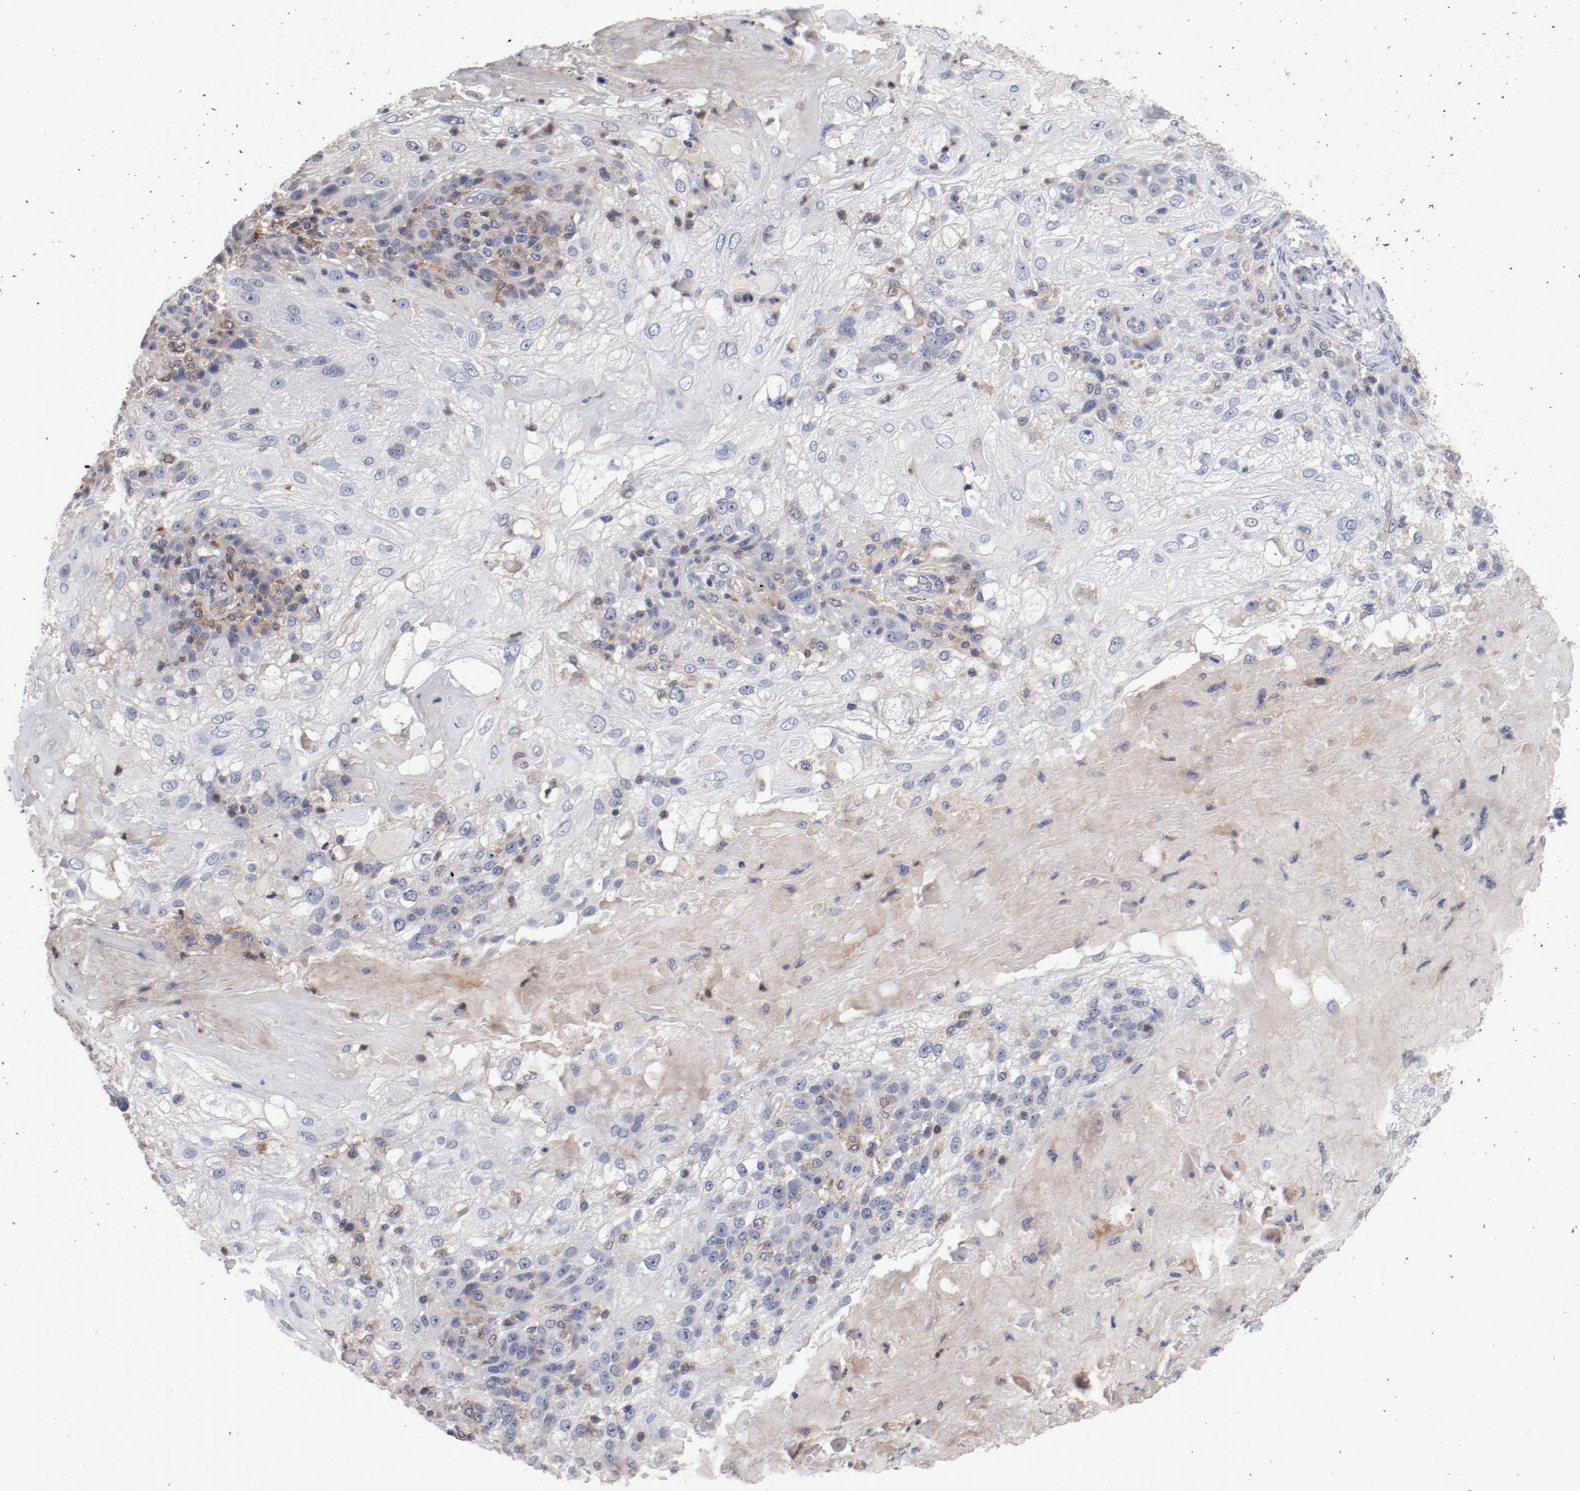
{"staining": {"intensity": "negative", "quantity": "none", "location": "none"}, "tissue": "skin cancer", "cell_type": "Tumor cells", "image_type": "cancer", "snomed": [{"axis": "morphology", "description": "Normal tissue, NOS"}, {"axis": "morphology", "description": "Squamous cell carcinoma, NOS"}, {"axis": "topography", "description": "Skin"}], "caption": "Immunohistochemistry photomicrograph of skin cancer (squamous cell carcinoma) stained for a protein (brown), which exhibits no positivity in tumor cells.", "gene": "CBL", "patient": {"sex": "female", "age": 83}}